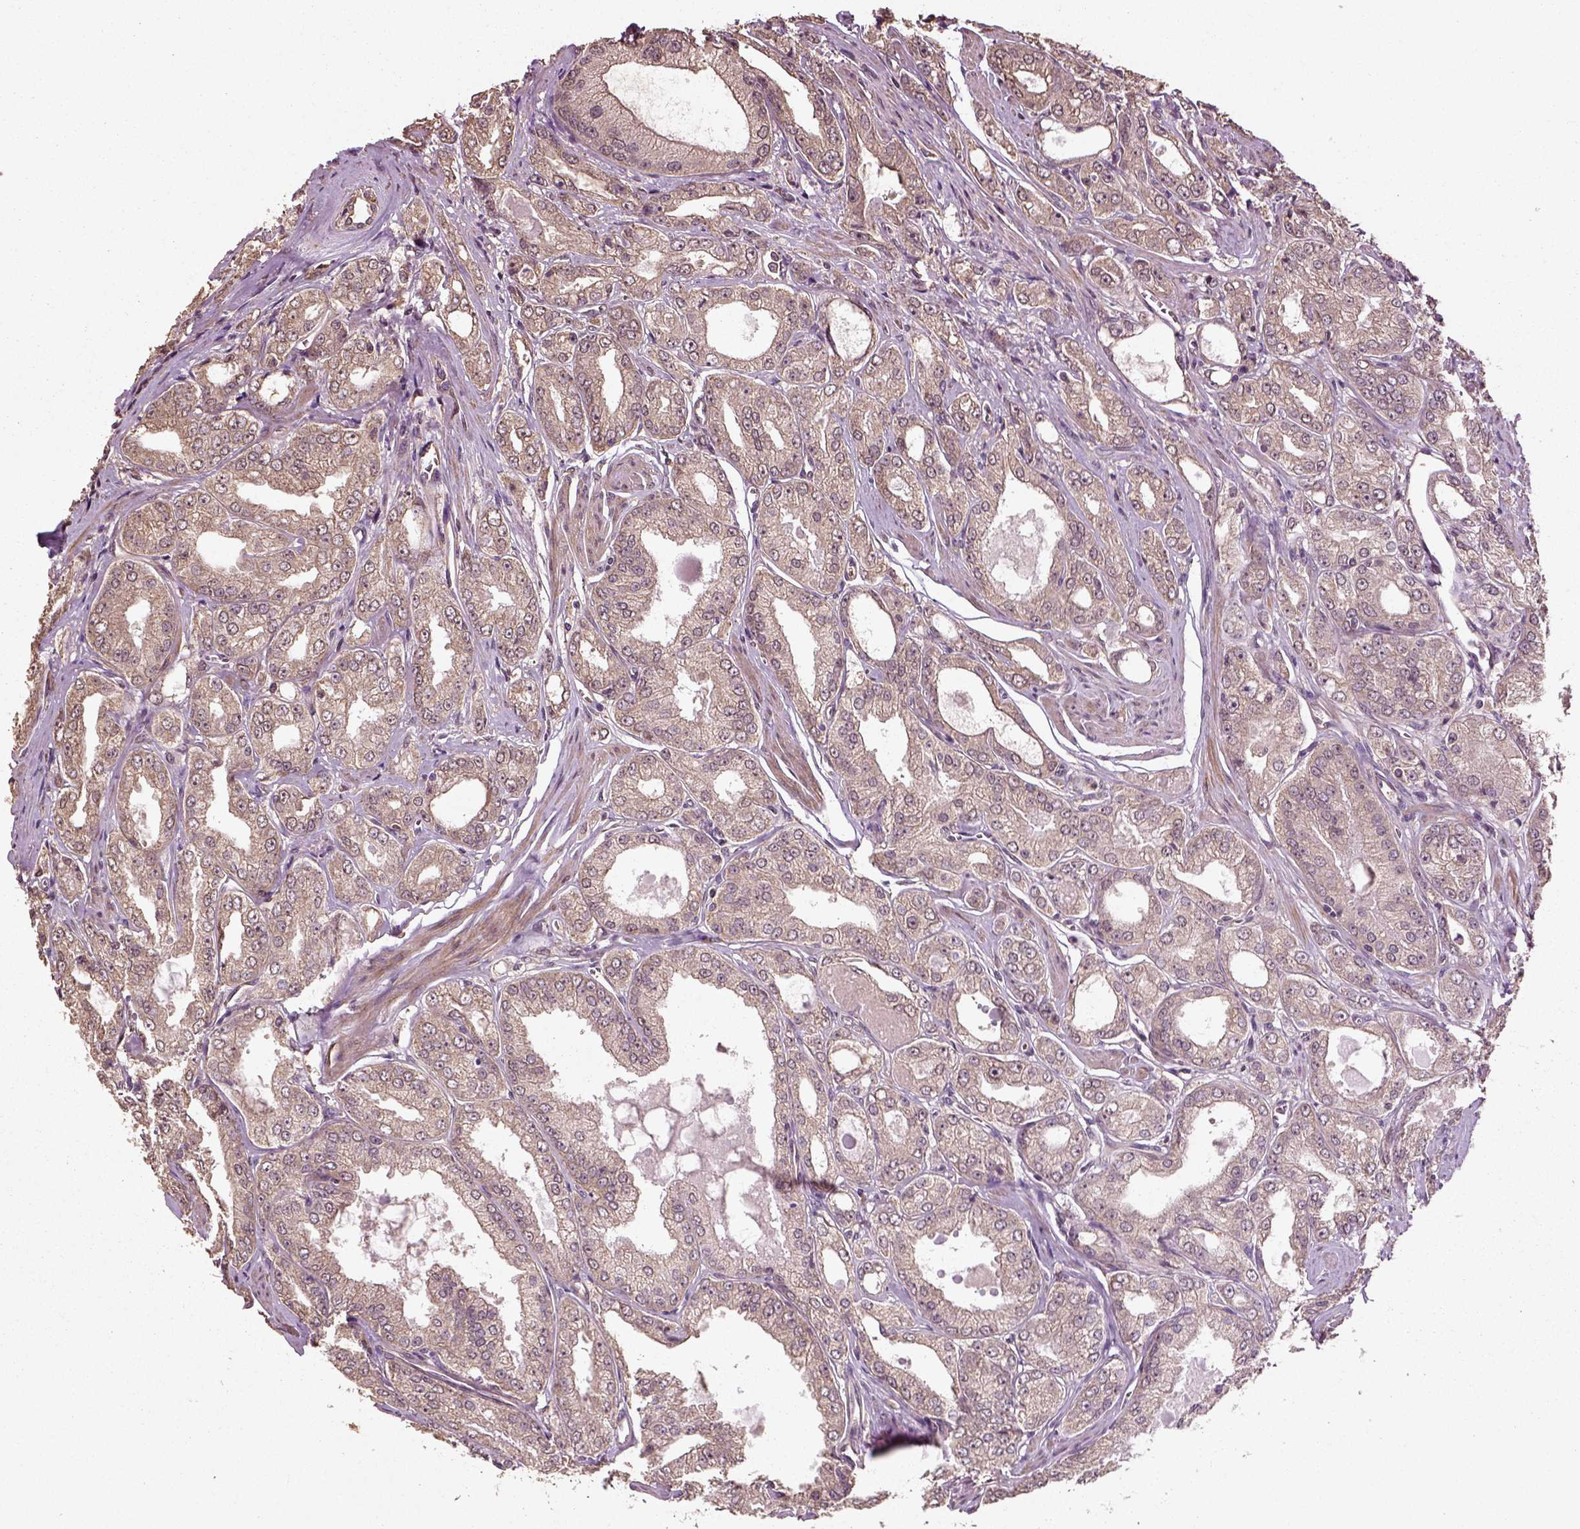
{"staining": {"intensity": "weak", "quantity": "25%-75%", "location": "cytoplasmic/membranous"}, "tissue": "prostate cancer", "cell_type": "Tumor cells", "image_type": "cancer", "snomed": [{"axis": "morphology", "description": "Adenocarcinoma, NOS"}, {"axis": "morphology", "description": "Adenocarcinoma, High grade"}, {"axis": "topography", "description": "Prostate"}], "caption": "A low amount of weak cytoplasmic/membranous positivity is present in about 25%-75% of tumor cells in prostate high-grade adenocarcinoma tissue. Nuclei are stained in blue.", "gene": "ERV3-1", "patient": {"sex": "male", "age": 70}}